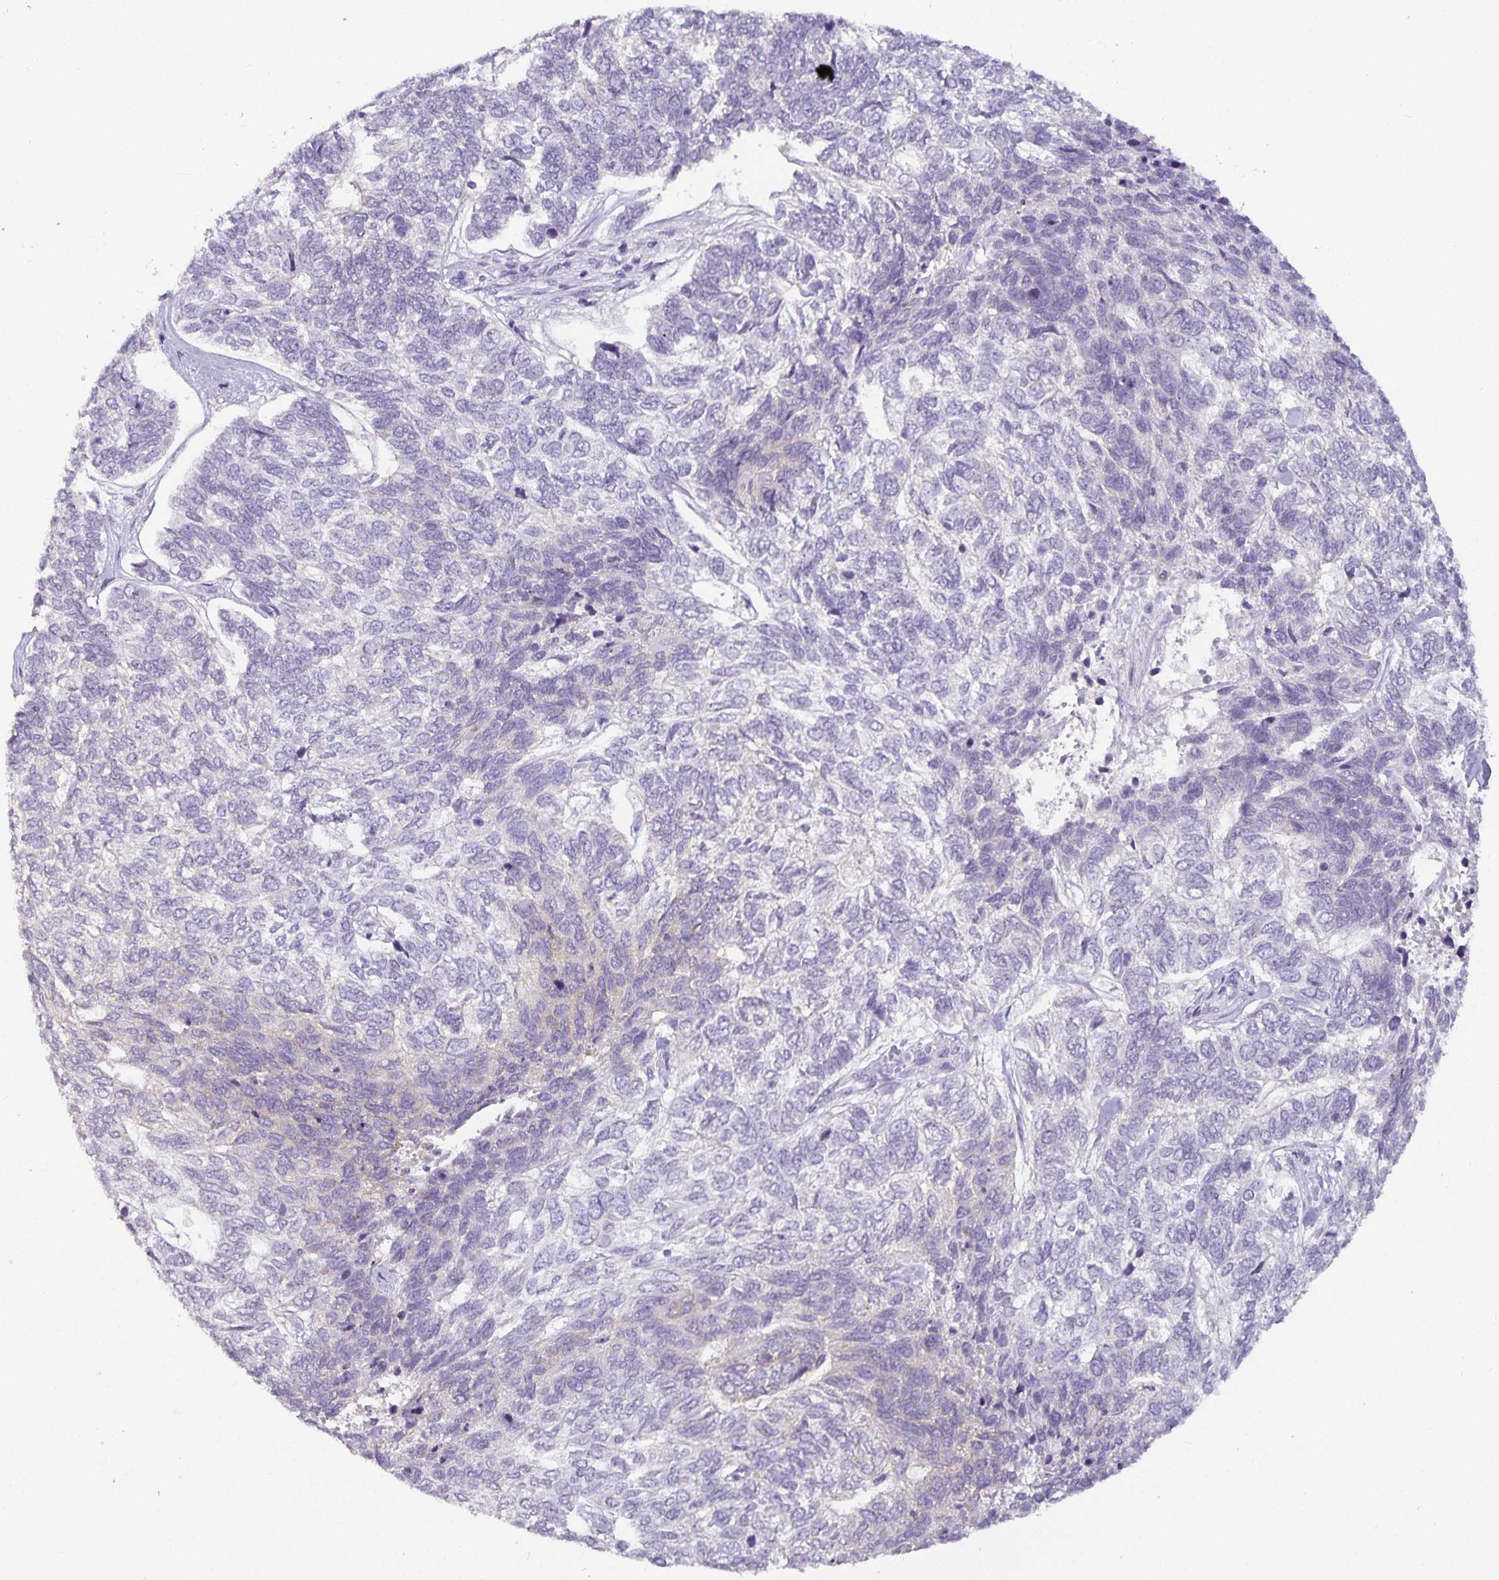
{"staining": {"intensity": "negative", "quantity": "none", "location": "none"}, "tissue": "skin cancer", "cell_type": "Tumor cells", "image_type": "cancer", "snomed": [{"axis": "morphology", "description": "Basal cell carcinoma"}, {"axis": "topography", "description": "Skin"}], "caption": "IHC micrograph of neoplastic tissue: skin basal cell carcinoma stained with DAB (3,3'-diaminobenzidine) shows no significant protein expression in tumor cells.", "gene": "CA12", "patient": {"sex": "female", "age": 65}}